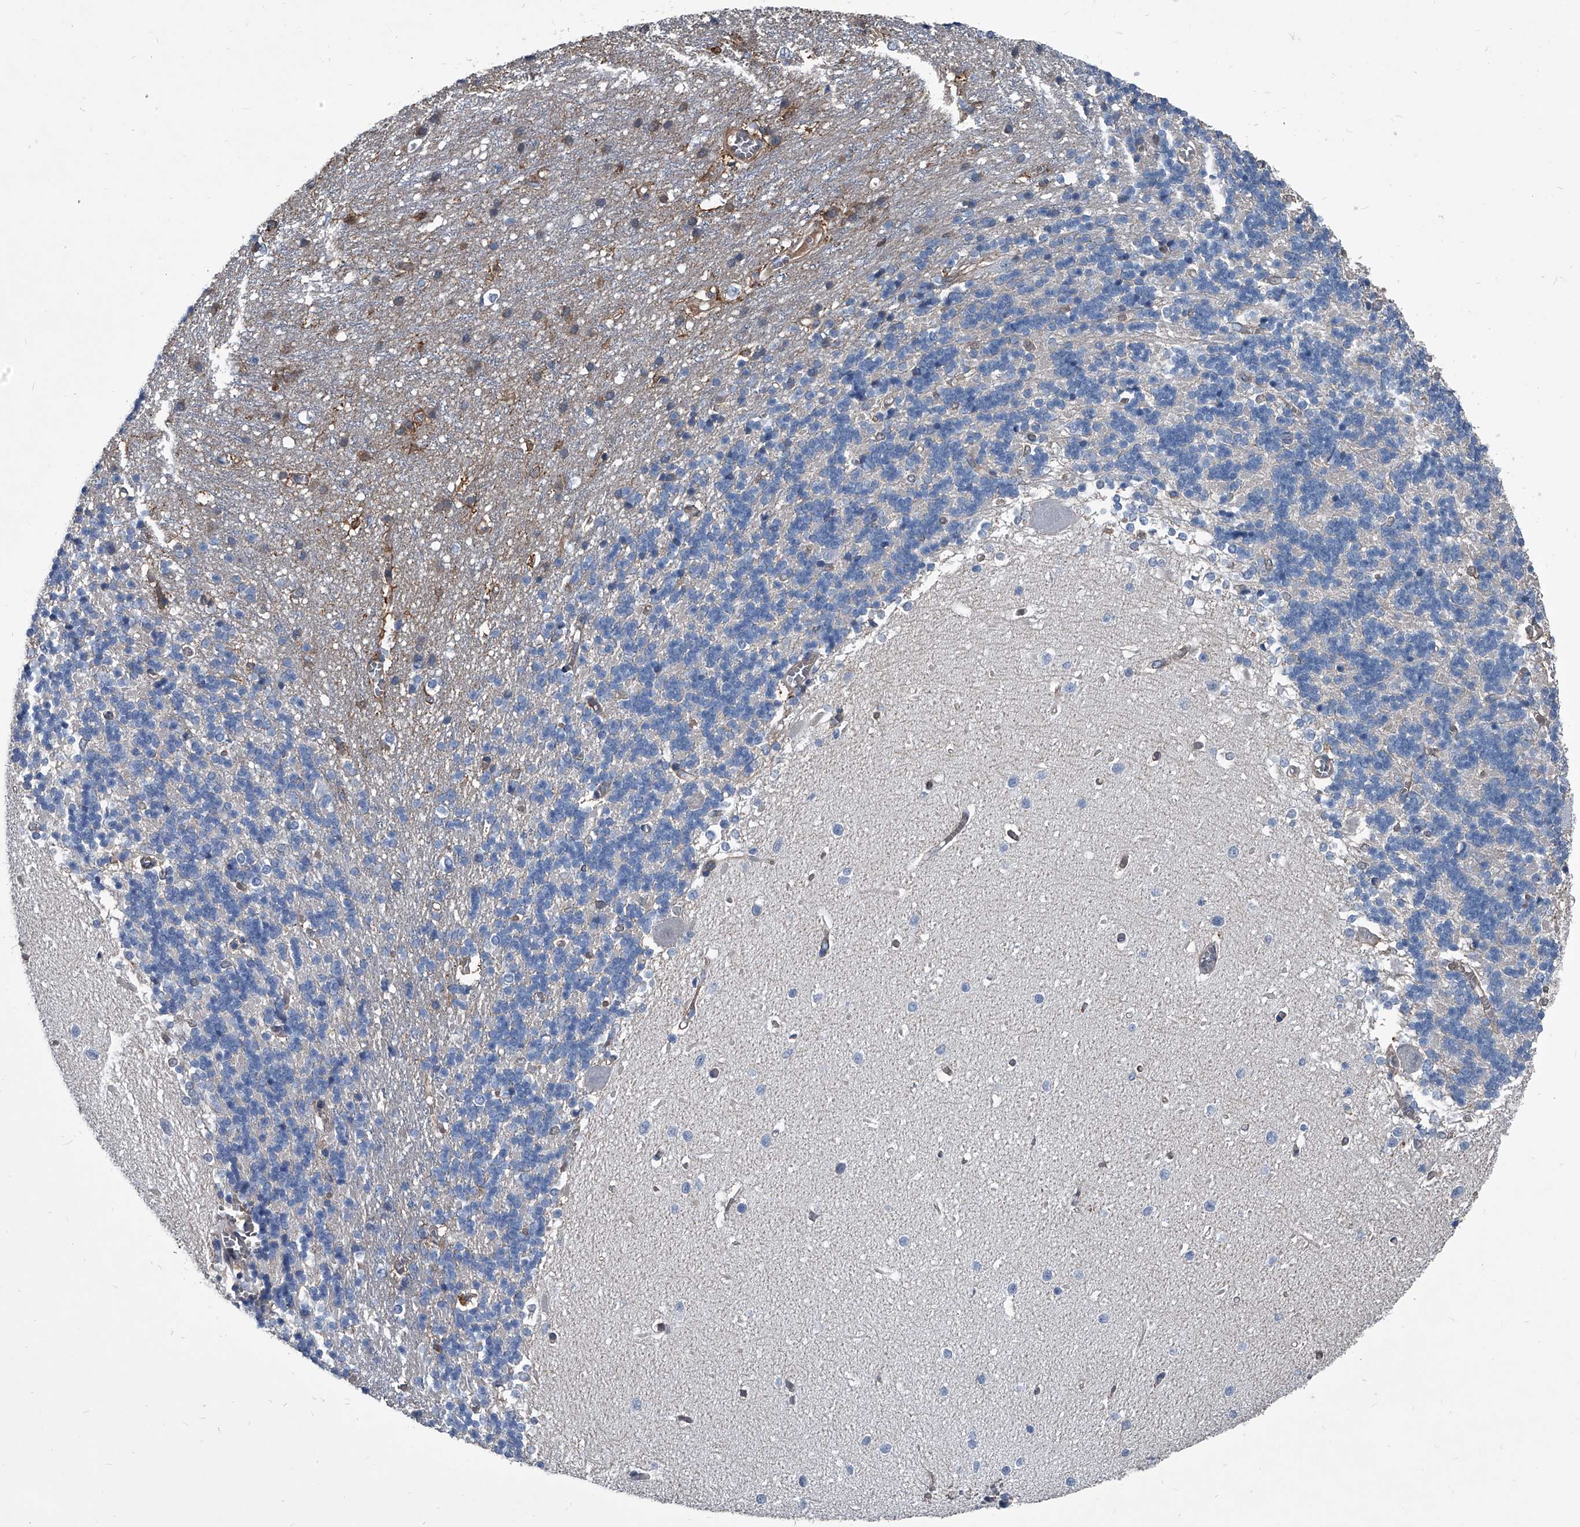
{"staining": {"intensity": "weak", "quantity": "<25%", "location": "cytoplasmic/membranous"}, "tissue": "cerebellum", "cell_type": "Cells in granular layer", "image_type": "normal", "snomed": [{"axis": "morphology", "description": "Normal tissue, NOS"}, {"axis": "topography", "description": "Cerebellum"}], "caption": "DAB immunohistochemical staining of benign cerebellum demonstrates no significant positivity in cells in granular layer.", "gene": "PLEC", "patient": {"sex": "male", "age": 37}}